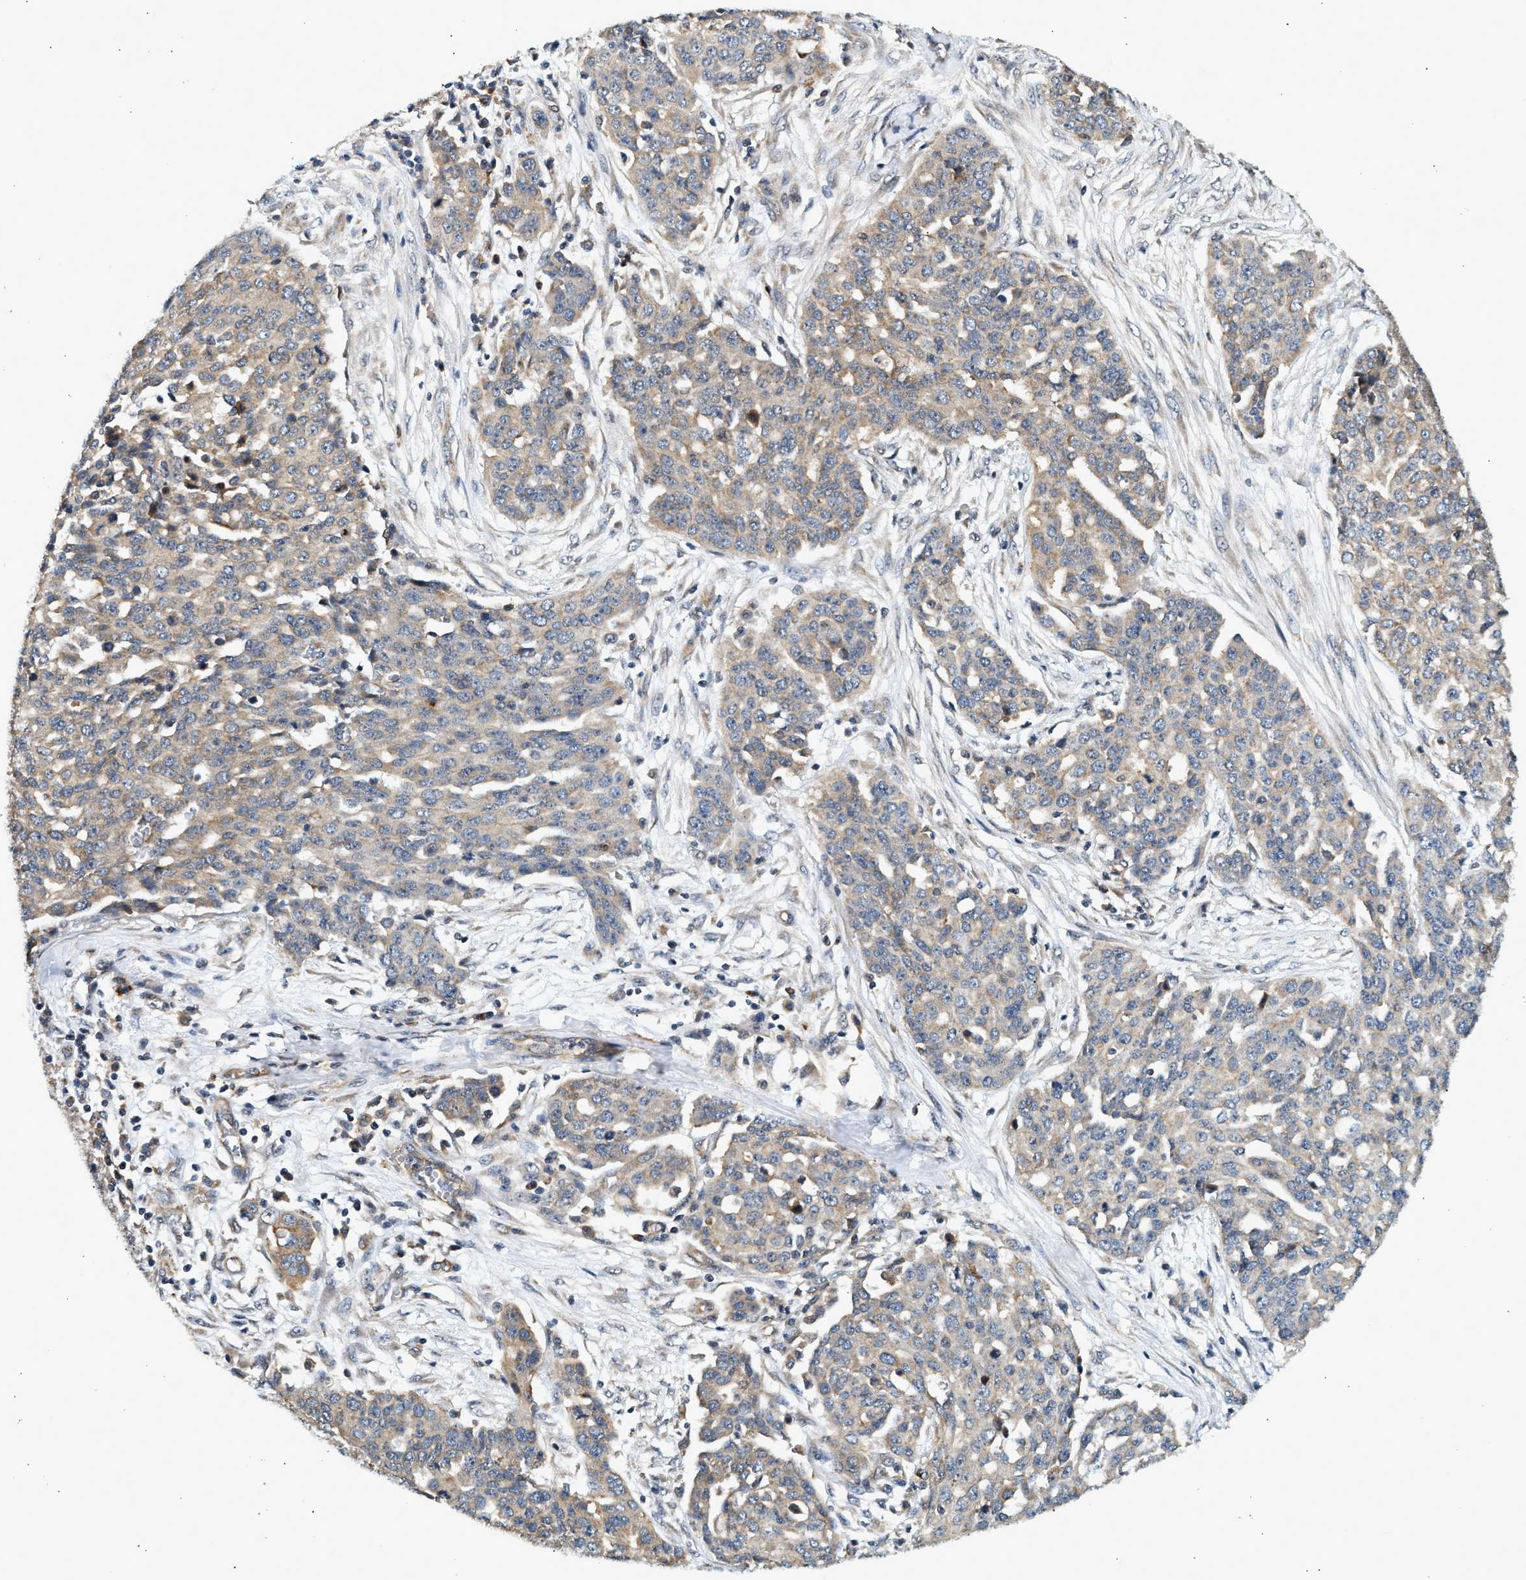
{"staining": {"intensity": "weak", "quantity": "25%-75%", "location": "cytoplasmic/membranous"}, "tissue": "ovarian cancer", "cell_type": "Tumor cells", "image_type": "cancer", "snomed": [{"axis": "morphology", "description": "Cystadenocarcinoma, serous, NOS"}, {"axis": "topography", "description": "Soft tissue"}, {"axis": "topography", "description": "Ovary"}], "caption": "Weak cytoplasmic/membranous protein staining is present in about 25%-75% of tumor cells in ovarian cancer (serous cystadenocarcinoma).", "gene": "DUSP14", "patient": {"sex": "female", "age": 57}}